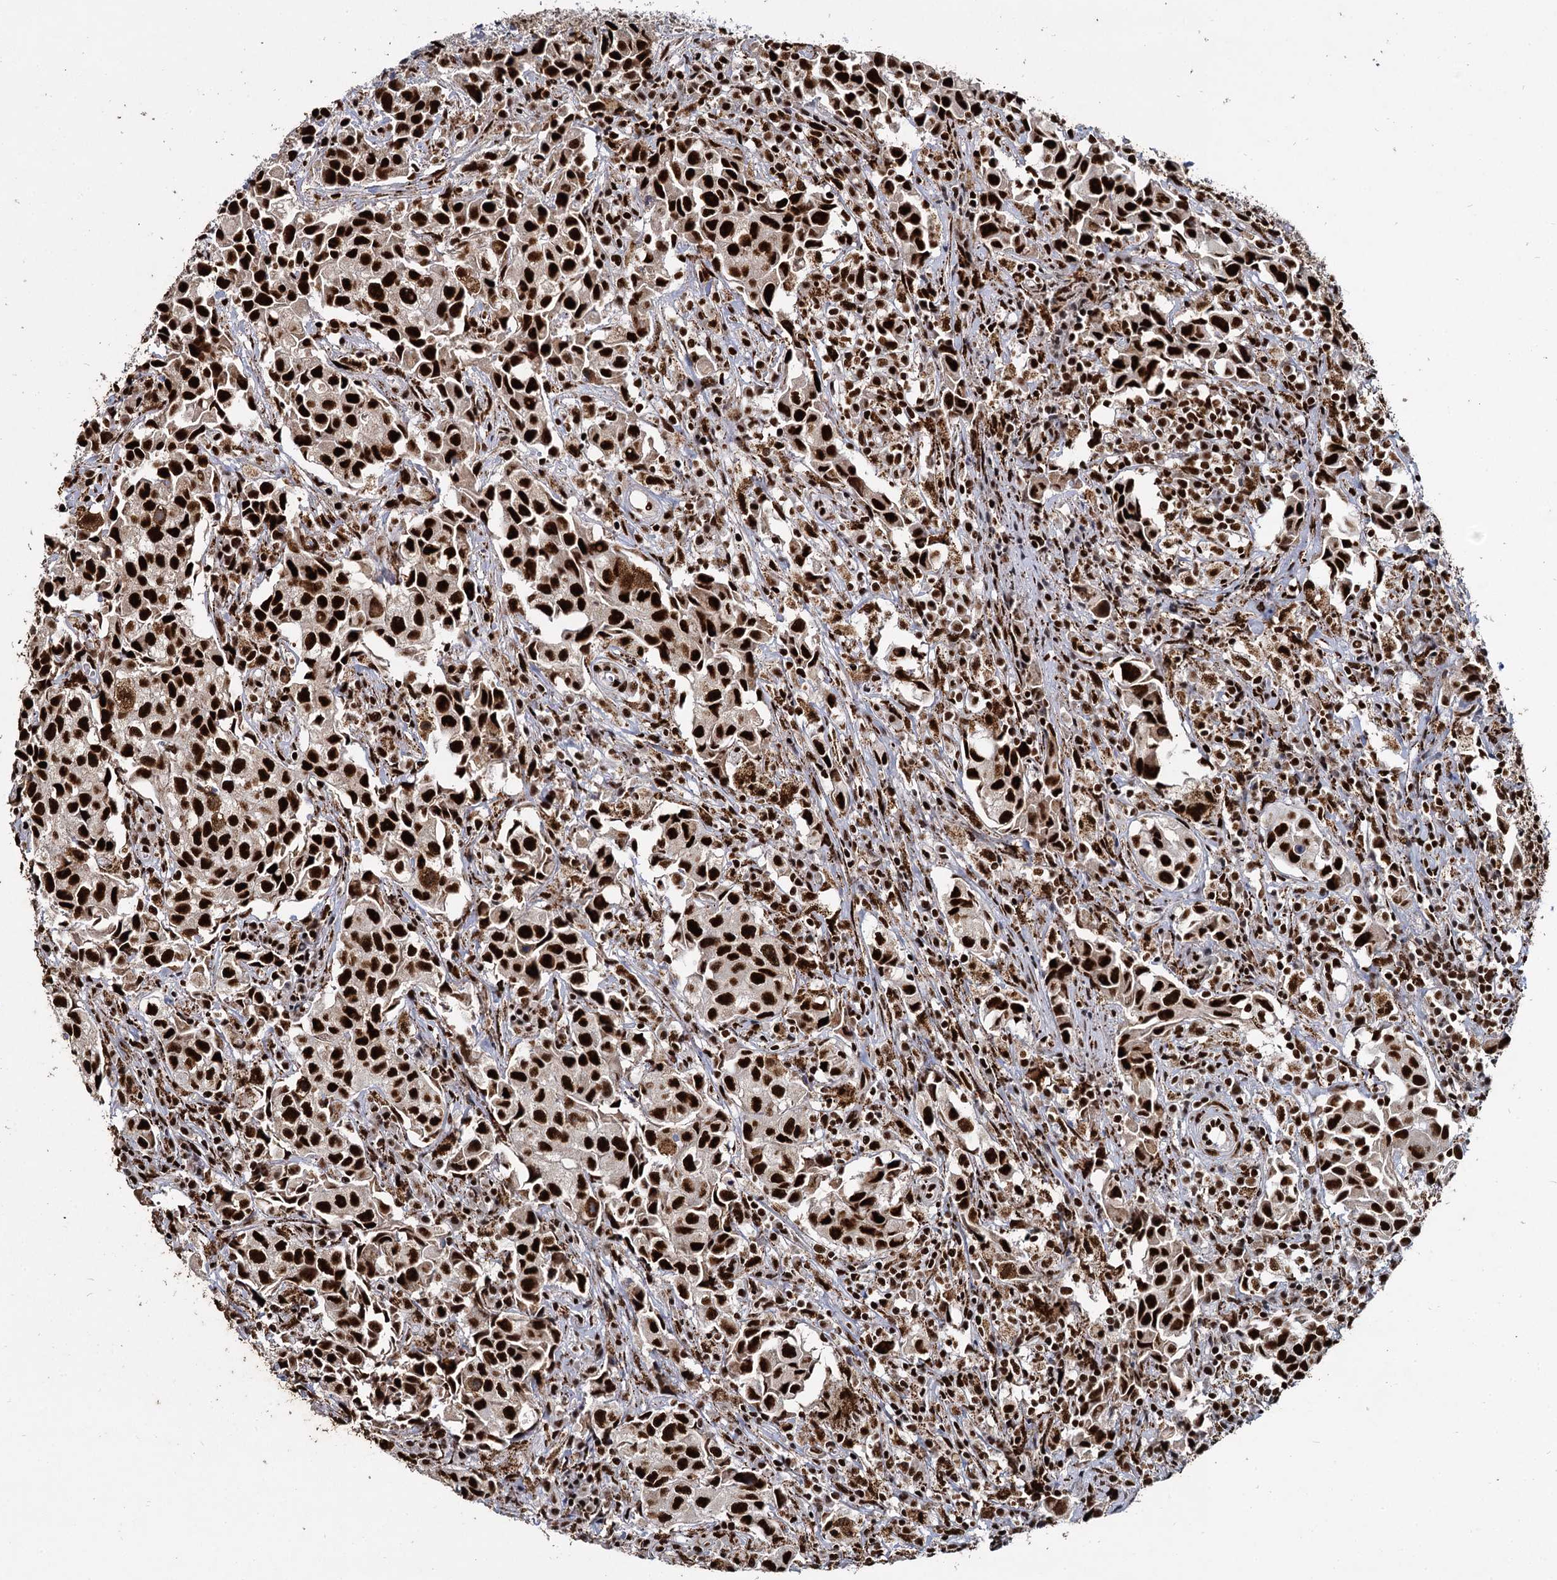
{"staining": {"intensity": "strong", "quantity": ">75%", "location": "nuclear"}, "tissue": "urothelial cancer", "cell_type": "Tumor cells", "image_type": "cancer", "snomed": [{"axis": "morphology", "description": "Urothelial carcinoma, High grade"}, {"axis": "topography", "description": "Urinary bladder"}], "caption": "Strong nuclear staining for a protein is identified in approximately >75% of tumor cells of urothelial cancer using IHC.", "gene": "RPUSD4", "patient": {"sex": "female", "age": 75}}